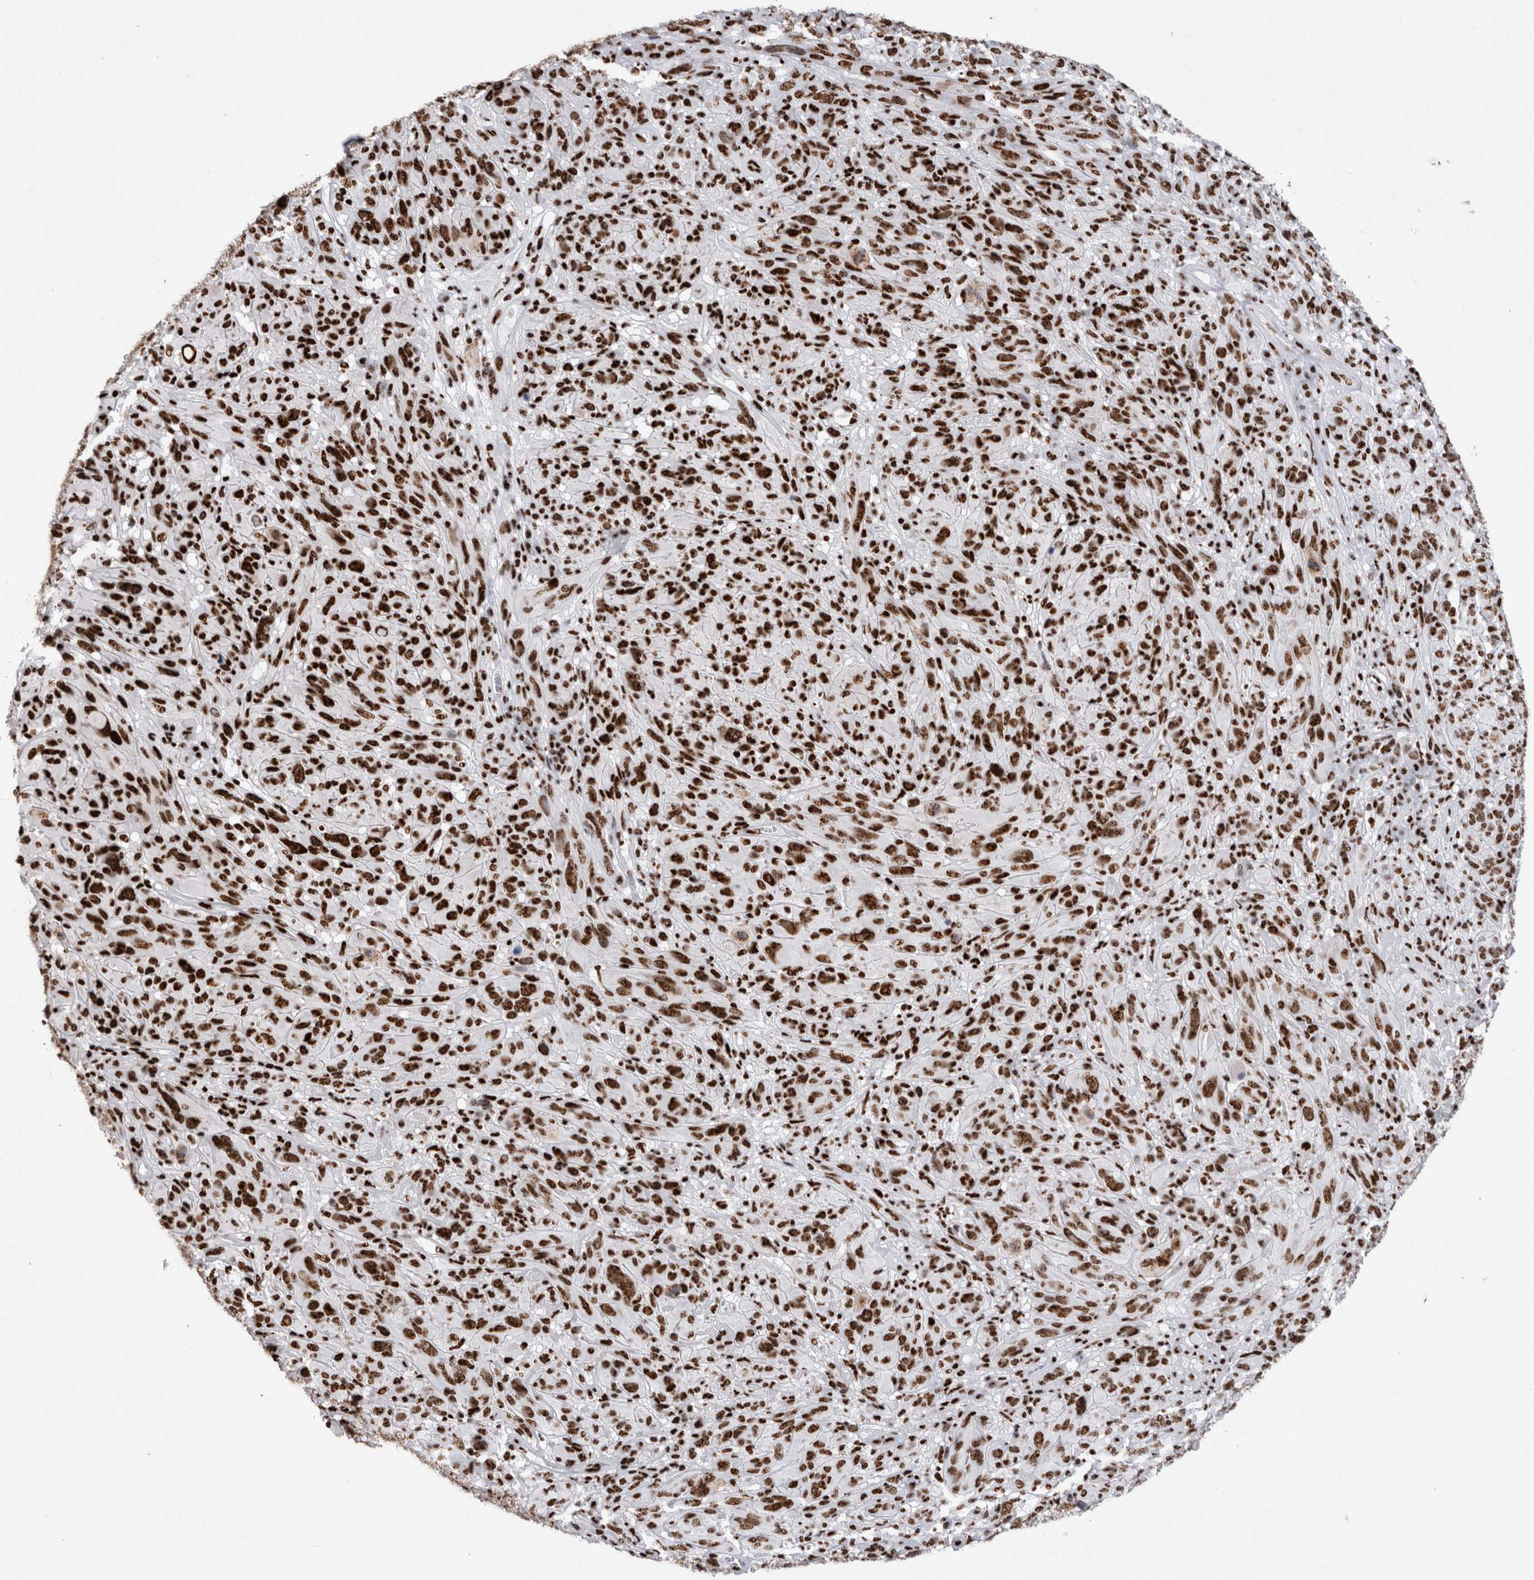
{"staining": {"intensity": "strong", "quantity": ">75%", "location": "nuclear"}, "tissue": "melanoma", "cell_type": "Tumor cells", "image_type": "cancer", "snomed": [{"axis": "morphology", "description": "Malignant melanoma, NOS"}, {"axis": "topography", "description": "Skin of head"}], "caption": "Immunohistochemical staining of human melanoma displays high levels of strong nuclear positivity in approximately >75% of tumor cells. (brown staining indicates protein expression, while blue staining denotes nuclei).", "gene": "RBM6", "patient": {"sex": "male", "age": 96}}